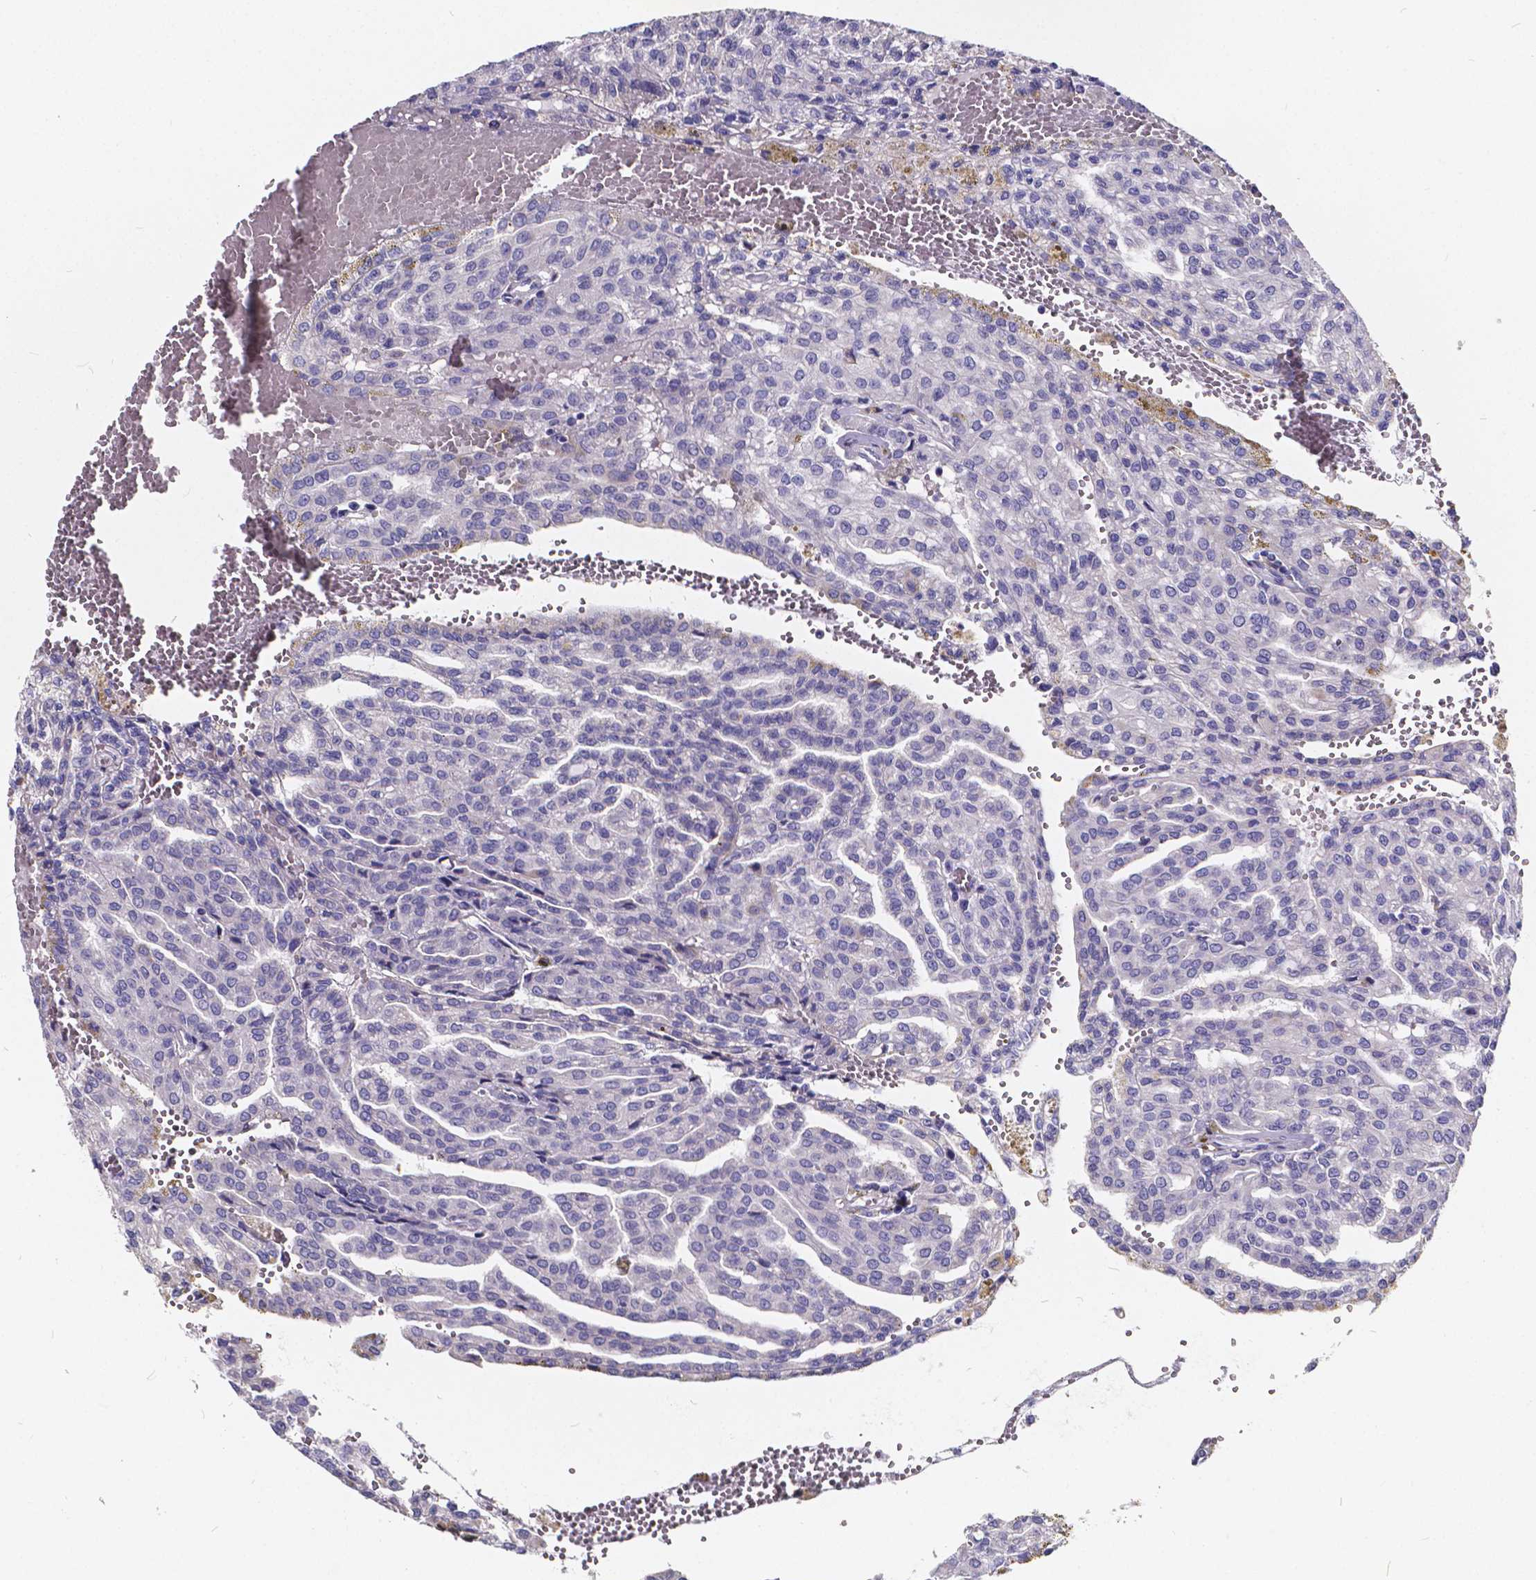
{"staining": {"intensity": "negative", "quantity": "none", "location": "none"}, "tissue": "renal cancer", "cell_type": "Tumor cells", "image_type": "cancer", "snomed": [{"axis": "morphology", "description": "Adenocarcinoma, NOS"}, {"axis": "topography", "description": "Kidney"}], "caption": "High power microscopy image of an immunohistochemistry (IHC) image of renal cancer, revealing no significant positivity in tumor cells.", "gene": "SPEF2", "patient": {"sex": "male", "age": 63}}